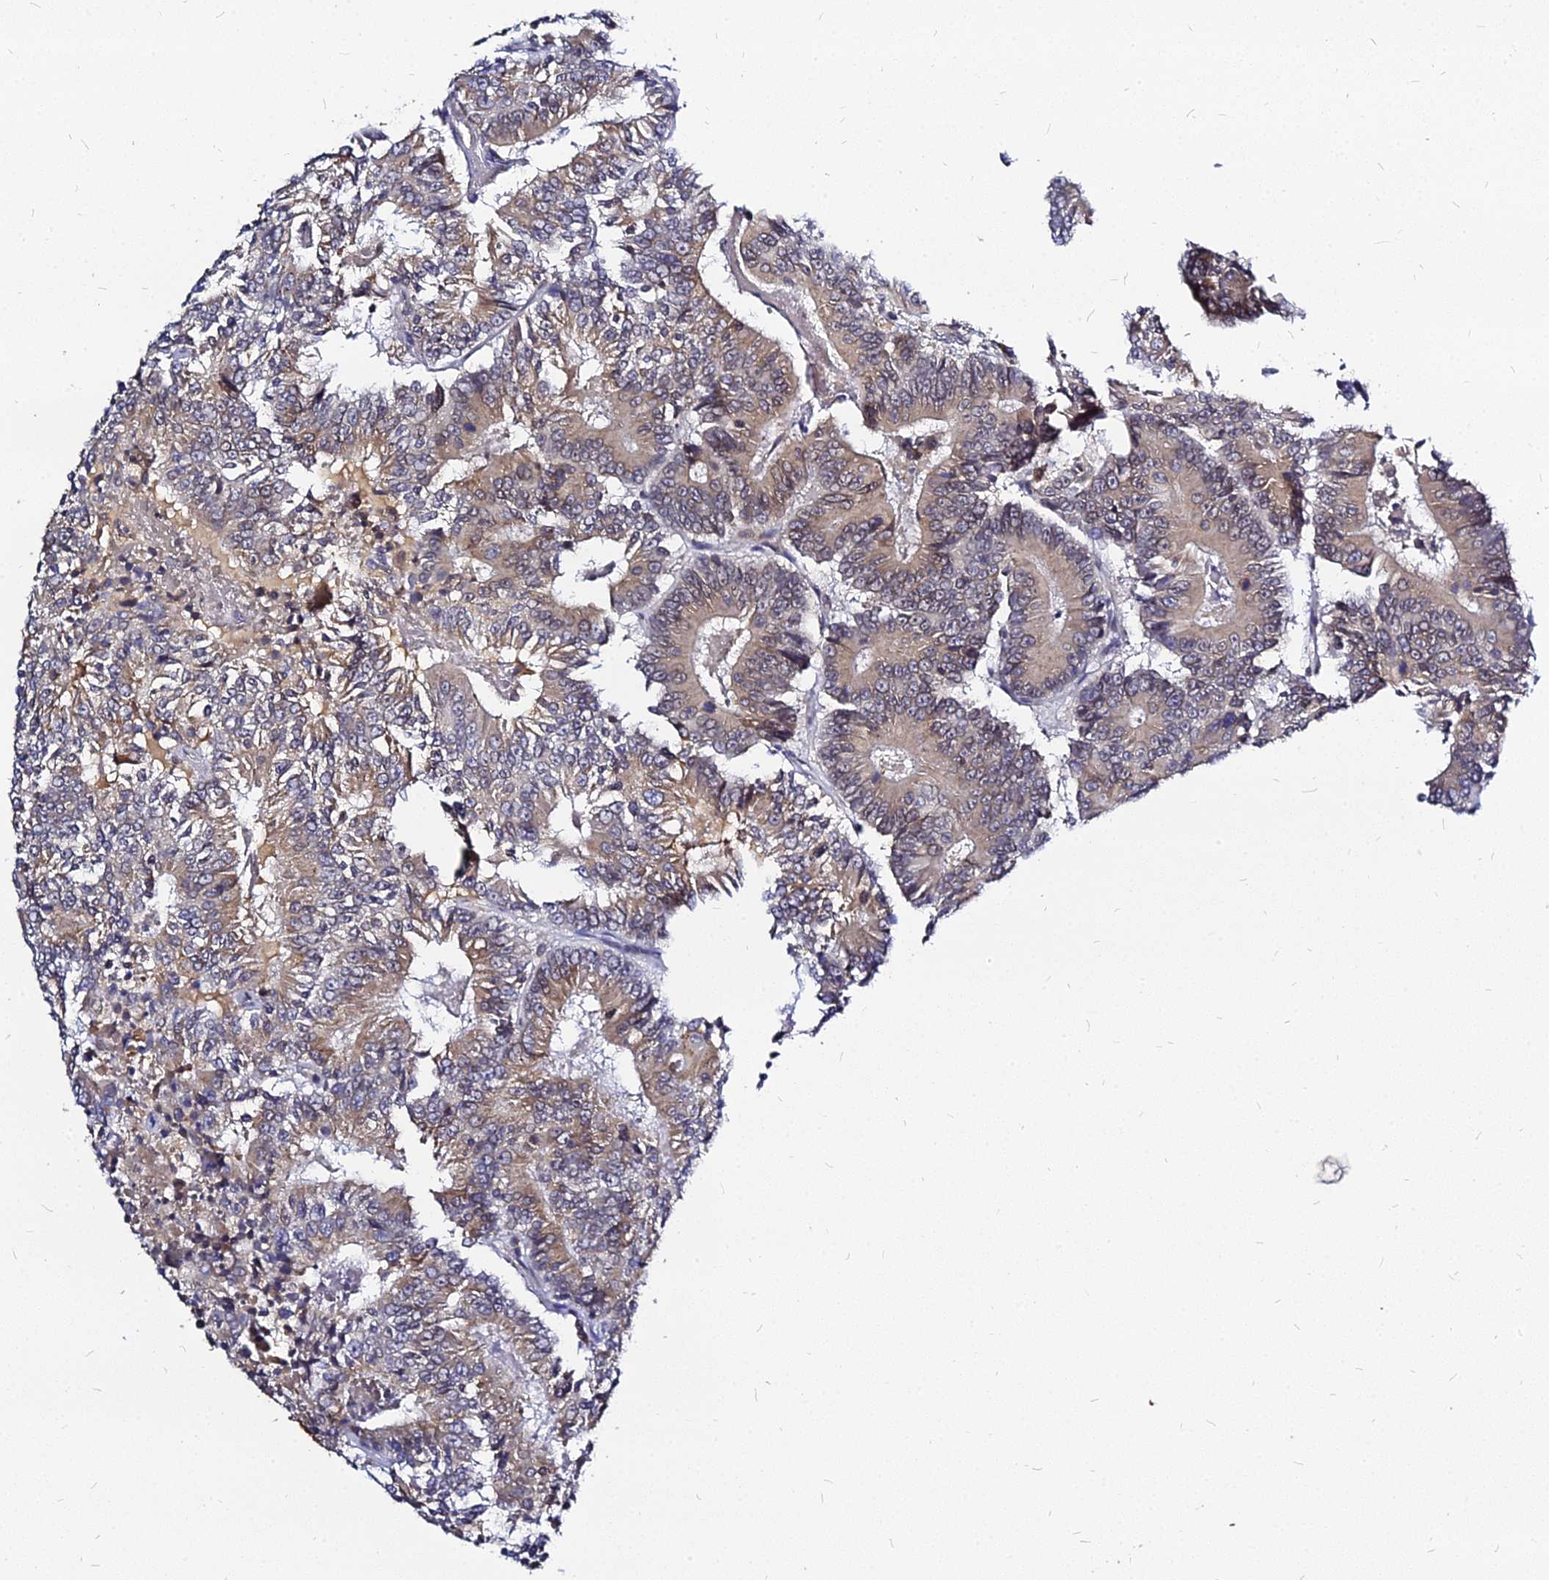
{"staining": {"intensity": "weak", "quantity": ">75%", "location": "cytoplasmic/membranous,nuclear"}, "tissue": "colorectal cancer", "cell_type": "Tumor cells", "image_type": "cancer", "snomed": [{"axis": "morphology", "description": "Adenocarcinoma, NOS"}, {"axis": "topography", "description": "Colon"}], "caption": "Immunohistochemistry photomicrograph of neoplastic tissue: human colorectal cancer (adenocarcinoma) stained using IHC displays low levels of weak protein expression localized specifically in the cytoplasmic/membranous and nuclear of tumor cells, appearing as a cytoplasmic/membranous and nuclear brown color.", "gene": "RNF121", "patient": {"sex": "male", "age": 83}}